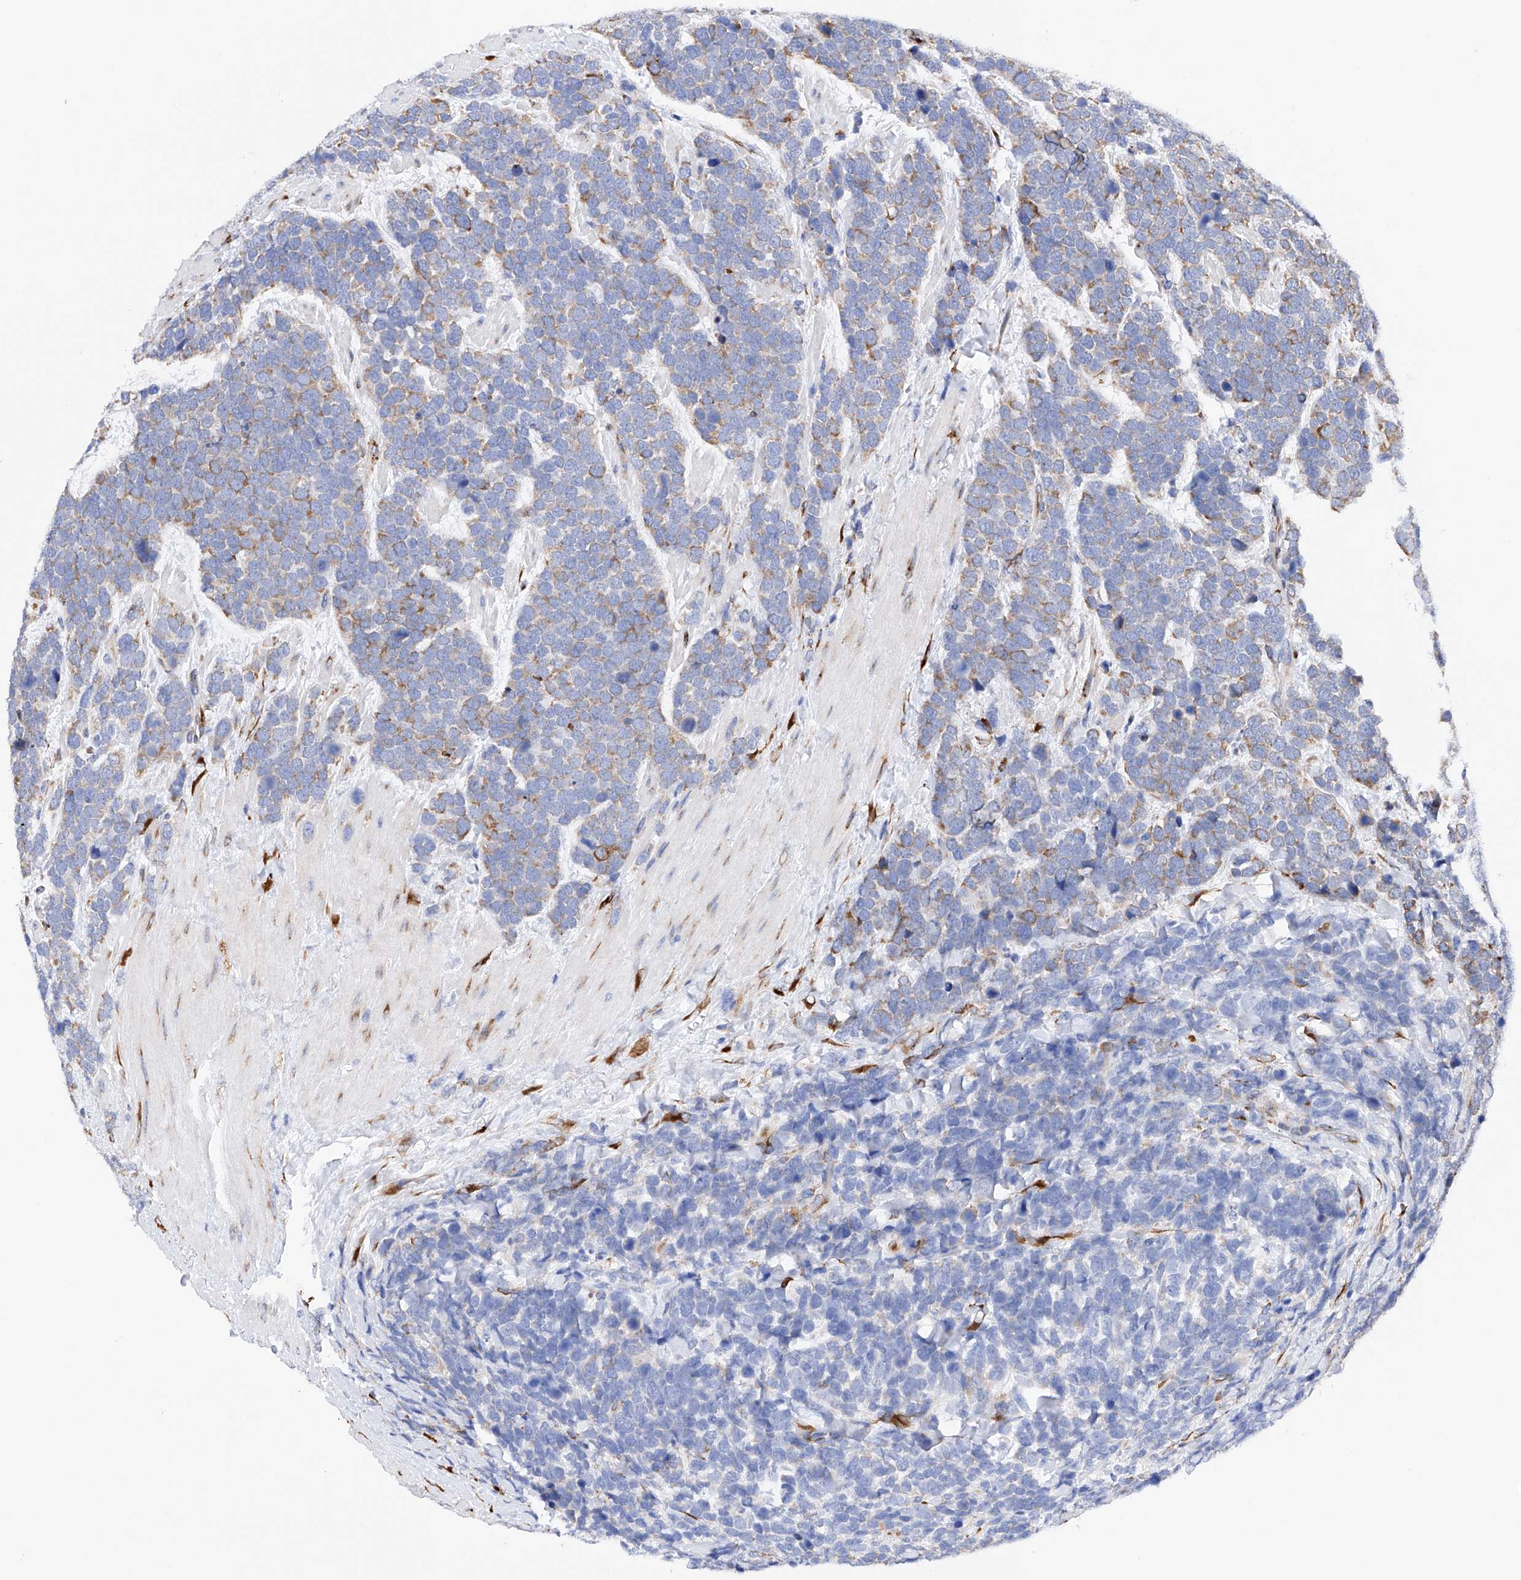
{"staining": {"intensity": "weak", "quantity": "<25%", "location": "cytoplasmic/membranous"}, "tissue": "urothelial cancer", "cell_type": "Tumor cells", "image_type": "cancer", "snomed": [{"axis": "morphology", "description": "Urothelial carcinoma, High grade"}, {"axis": "topography", "description": "Urinary bladder"}], "caption": "DAB (3,3'-diaminobenzidine) immunohistochemical staining of human high-grade urothelial carcinoma reveals no significant positivity in tumor cells.", "gene": "PDIA5", "patient": {"sex": "female", "age": 82}}